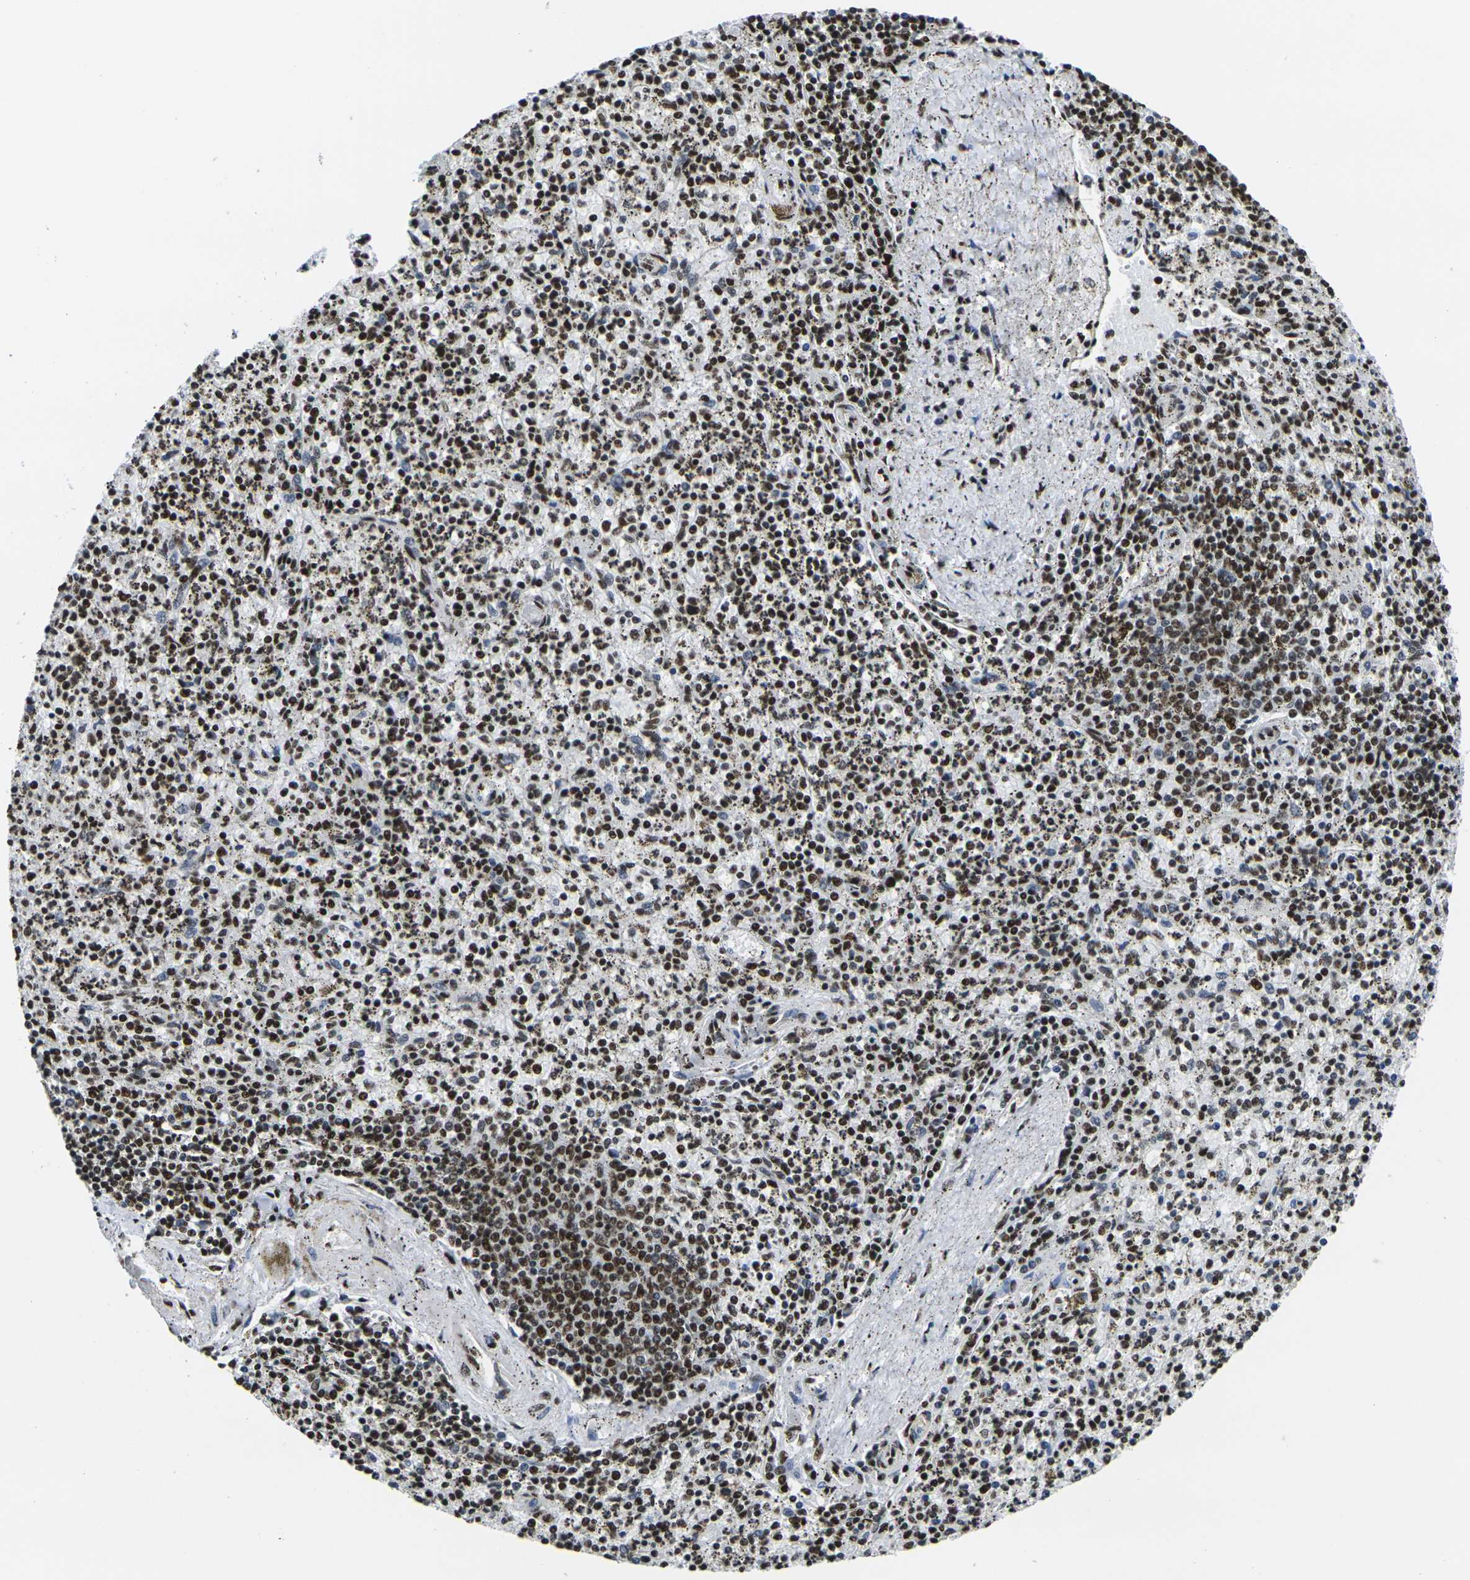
{"staining": {"intensity": "strong", "quantity": ">75%", "location": "nuclear"}, "tissue": "spleen", "cell_type": "Cells in red pulp", "image_type": "normal", "snomed": [{"axis": "morphology", "description": "Normal tissue, NOS"}, {"axis": "topography", "description": "Spleen"}], "caption": "IHC histopathology image of benign spleen stained for a protein (brown), which displays high levels of strong nuclear expression in approximately >75% of cells in red pulp.", "gene": "SMARCC1", "patient": {"sex": "male", "age": 72}}